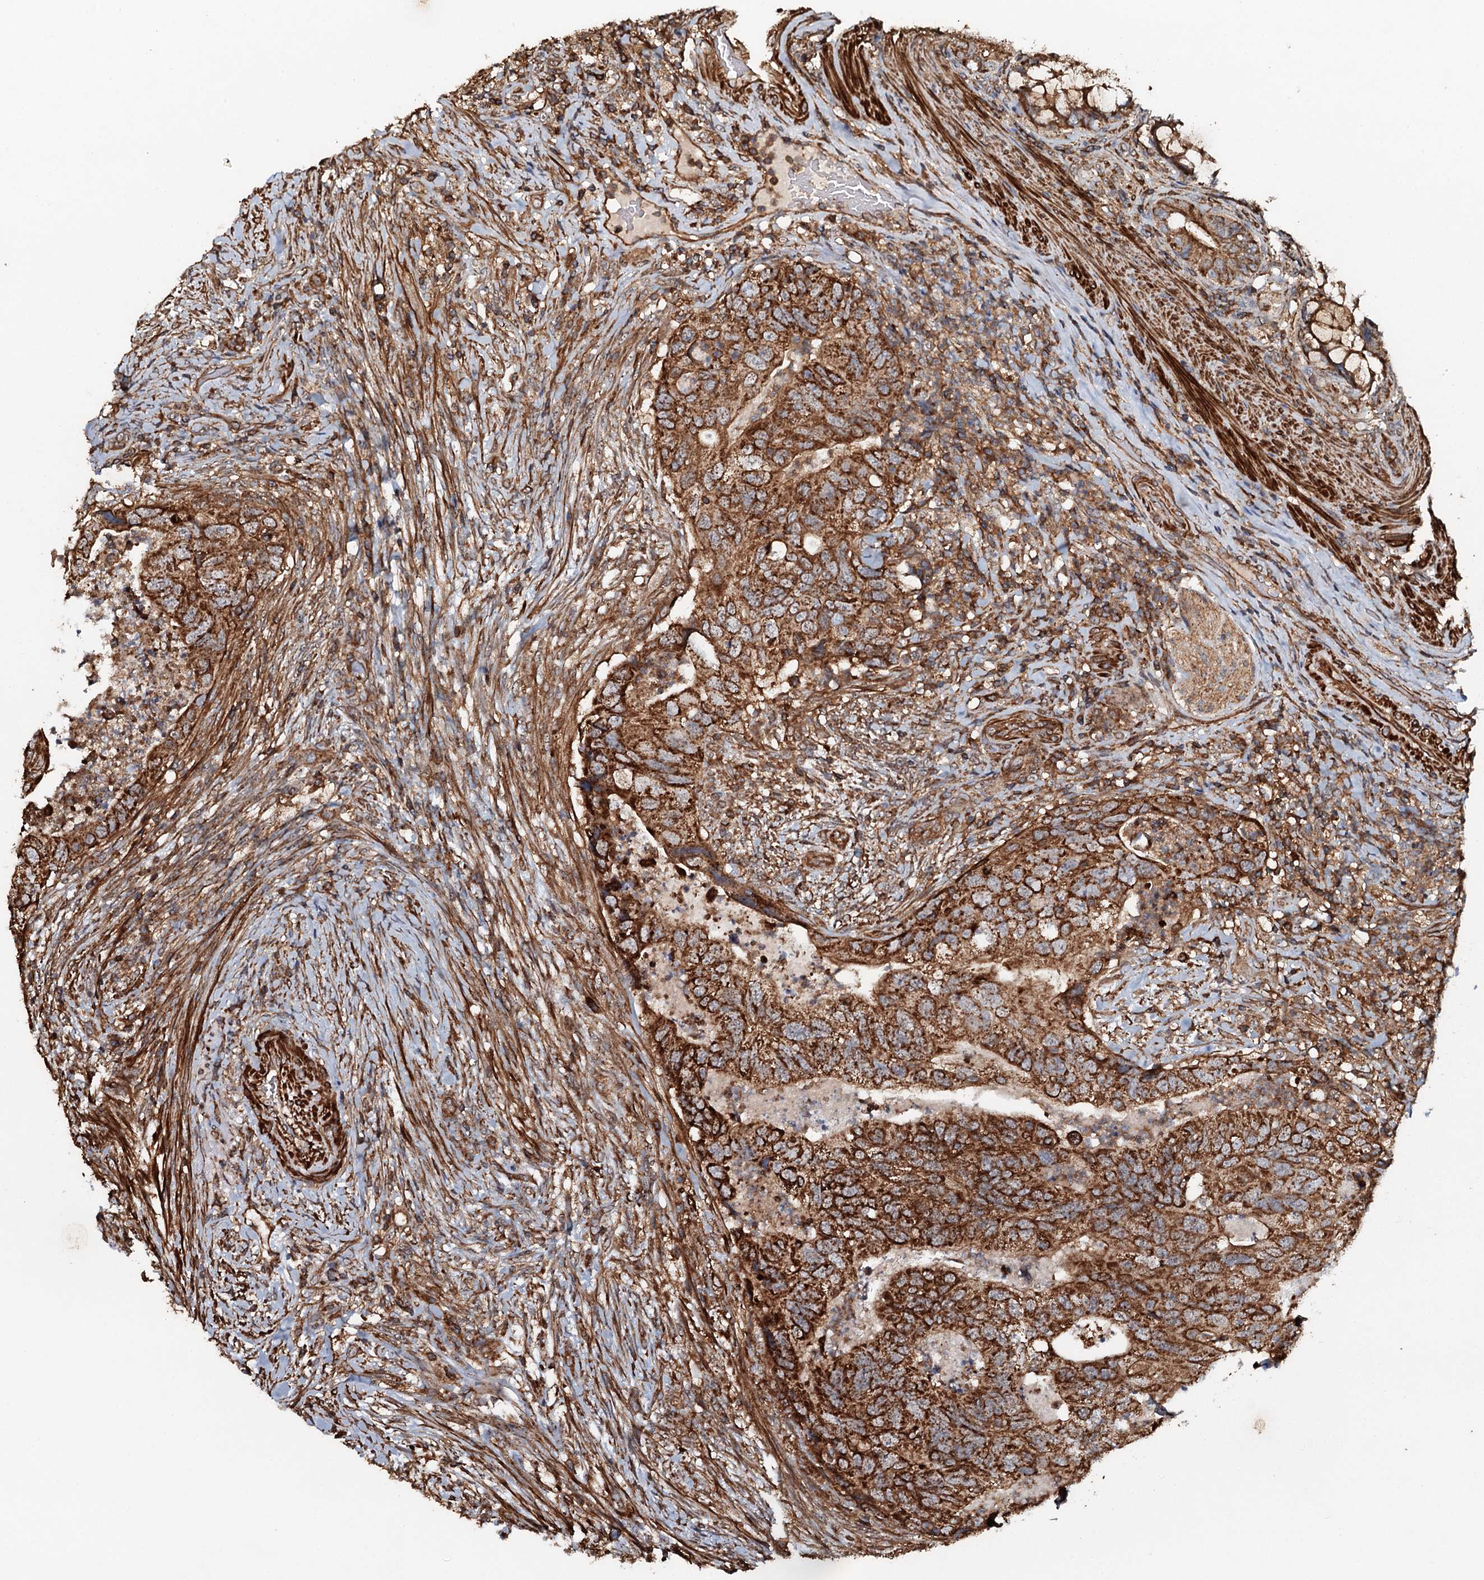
{"staining": {"intensity": "strong", "quantity": ">75%", "location": "cytoplasmic/membranous"}, "tissue": "colorectal cancer", "cell_type": "Tumor cells", "image_type": "cancer", "snomed": [{"axis": "morphology", "description": "Adenocarcinoma, NOS"}, {"axis": "topography", "description": "Rectum"}], "caption": "Tumor cells demonstrate high levels of strong cytoplasmic/membranous expression in about >75% of cells in colorectal adenocarcinoma.", "gene": "VWA8", "patient": {"sex": "male", "age": 63}}